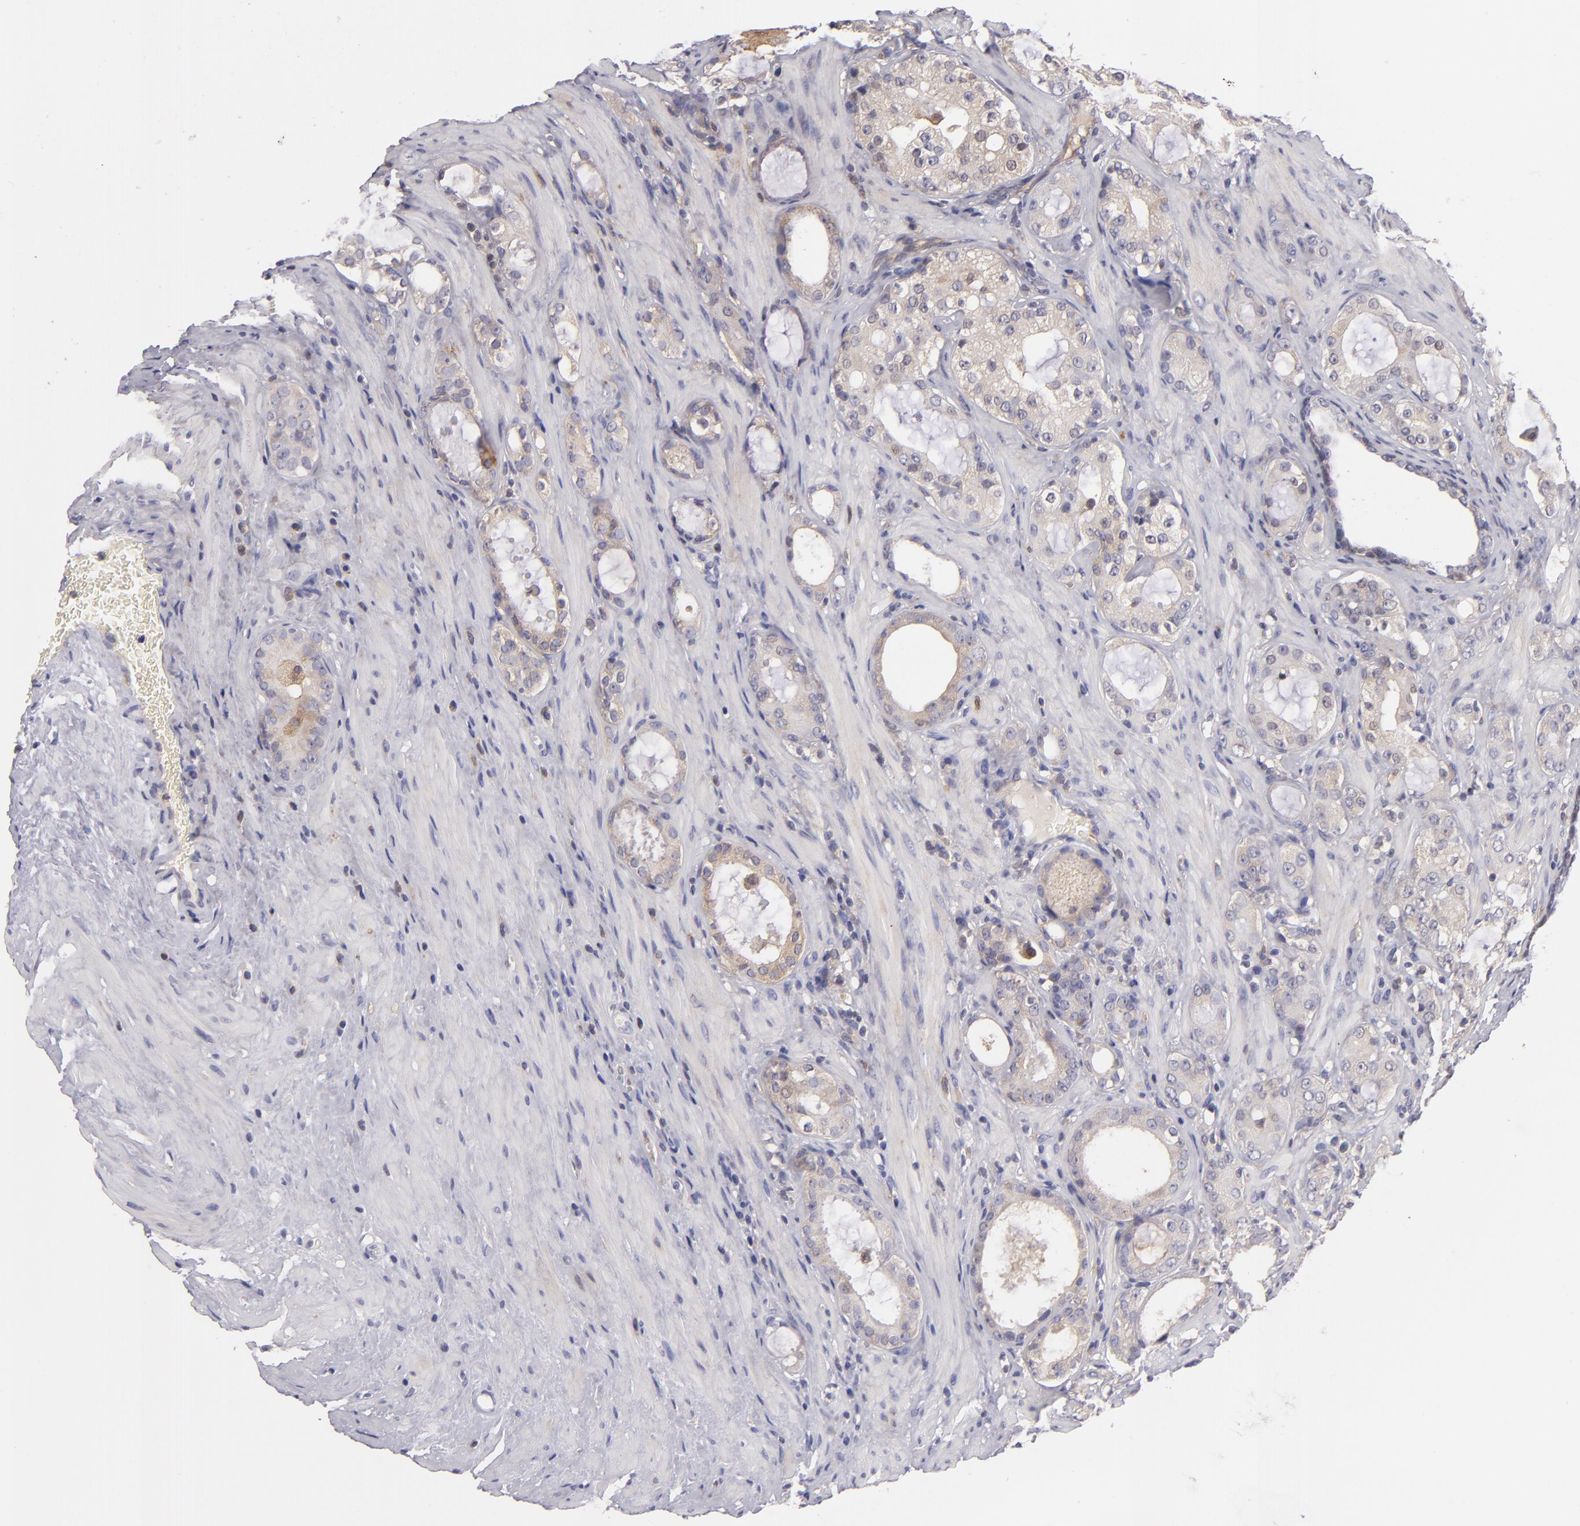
{"staining": {"intensity": "moderate", "quantity": ">75%", "location": "none"}, "tissue": "prostate cancer", "cell_type": "Tumor cells", "image_type": "cancer", "snomed": [{"axis": "morphology", "description": "Adenocarcinoma, Medium grade"}, {"axis": "topography", "description": "Prostate"}], "caption": "Protein expression analysis of prostate cancer shows moderate None expression in approximately >75% of tumor cells. (brown staining indicates protein expression, while blue staining denotes nuclei).", "gene": "MMP10", "patient": {"sex": "male", "age": 73}}